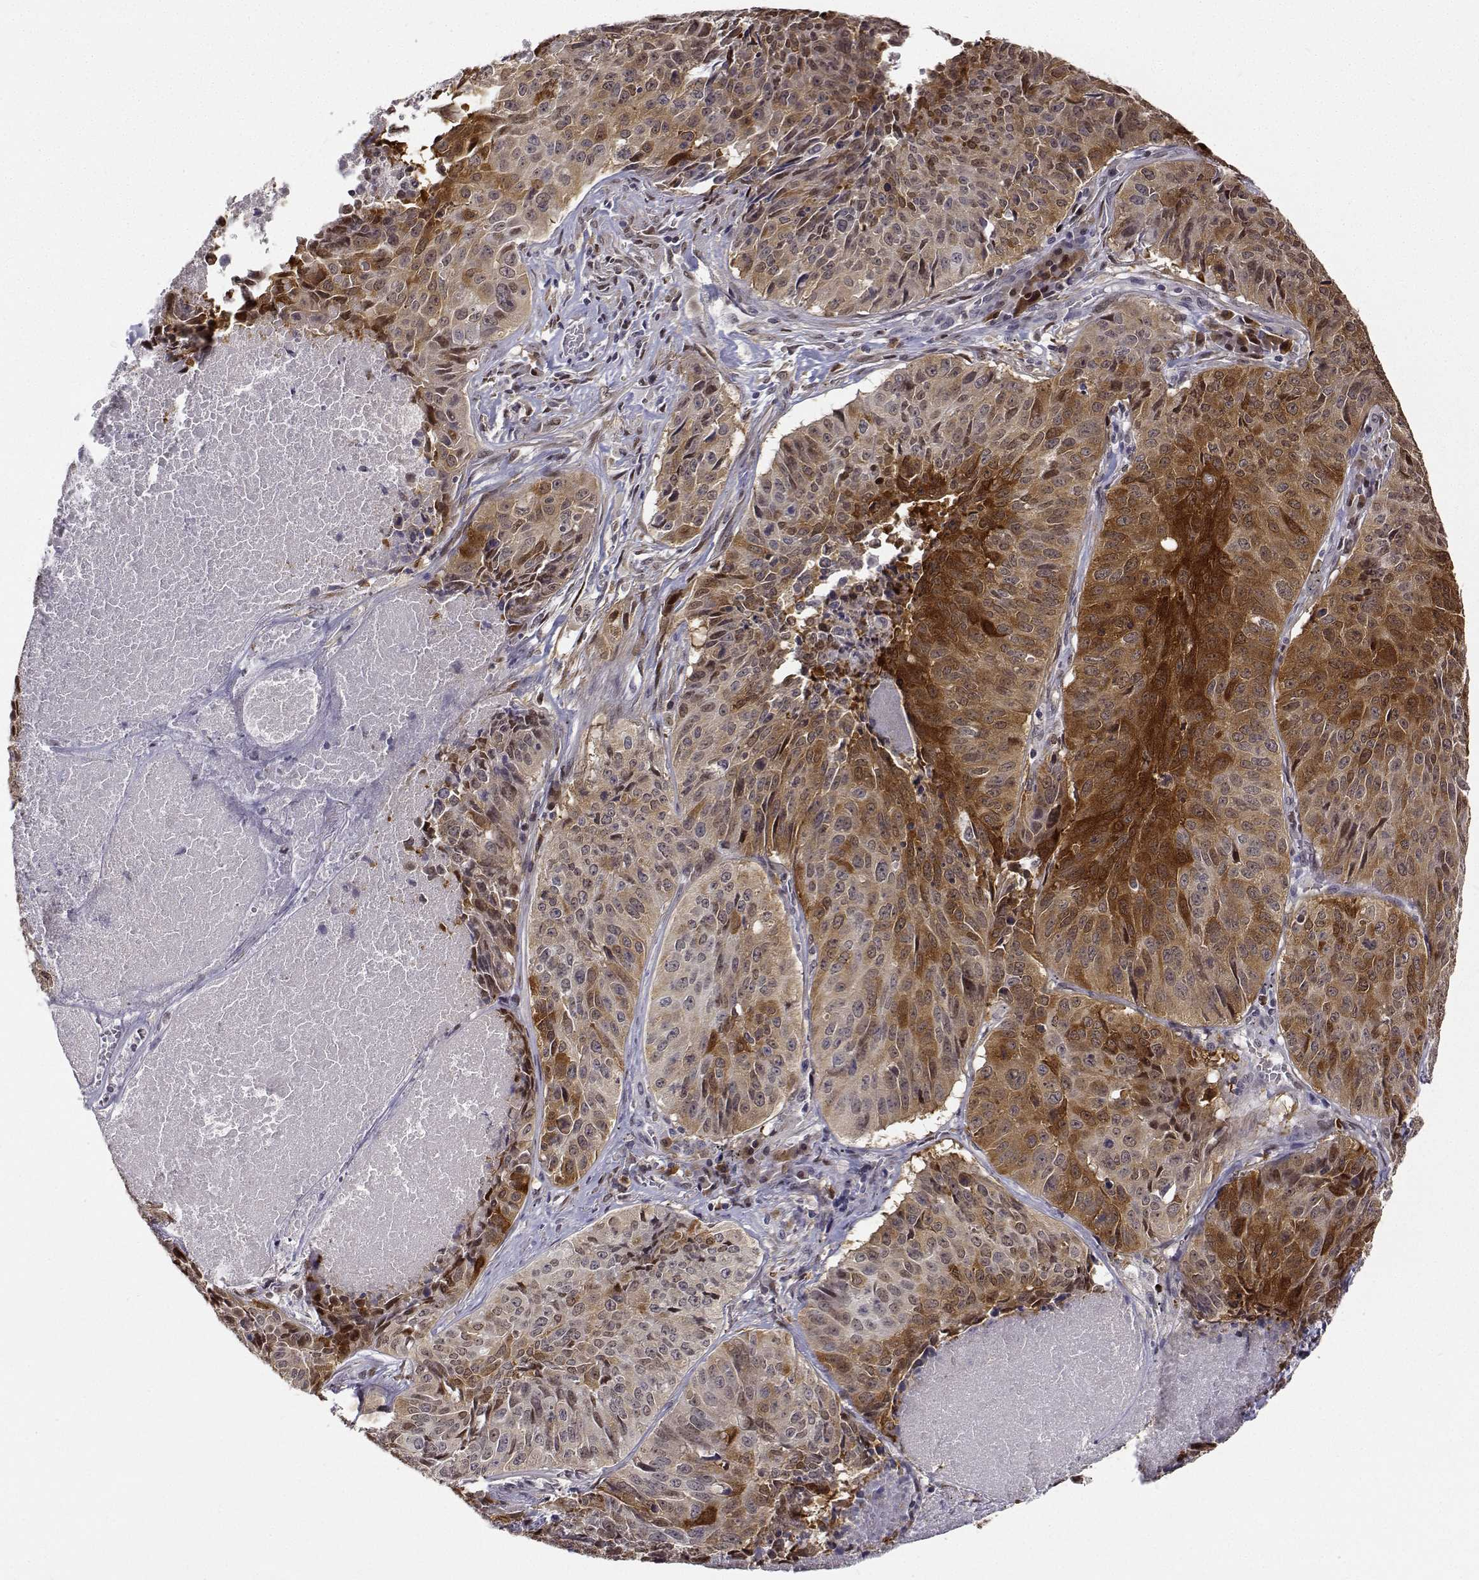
{"staining": {"intensity": "moderate", "quantity": "25%-75%", "location": "cytoplasmic/membranous,nuclear"}, "tissue": "lung cancer", "cell_type": "Tumor cells", "image_type": "cancer", "snomed": [{"axis": "morphology", "description": "Normal tissue, NOS"}, {"axis": "morphology", "description": "Squamous cell carcinoma, NOS"}, {"axis": "topography", "description": "Bronchus"}, {"axis": "topography", "description": "Lung"}], "caption": "Protein staining reveals moderate cytoplasmic/membranous and nuclear positivity in approximately 25%-75% of tumor cells in lung squamous cell carcinoma.", "gene": "PHGDH", "patient": {"sex": "male", "age": 64}}